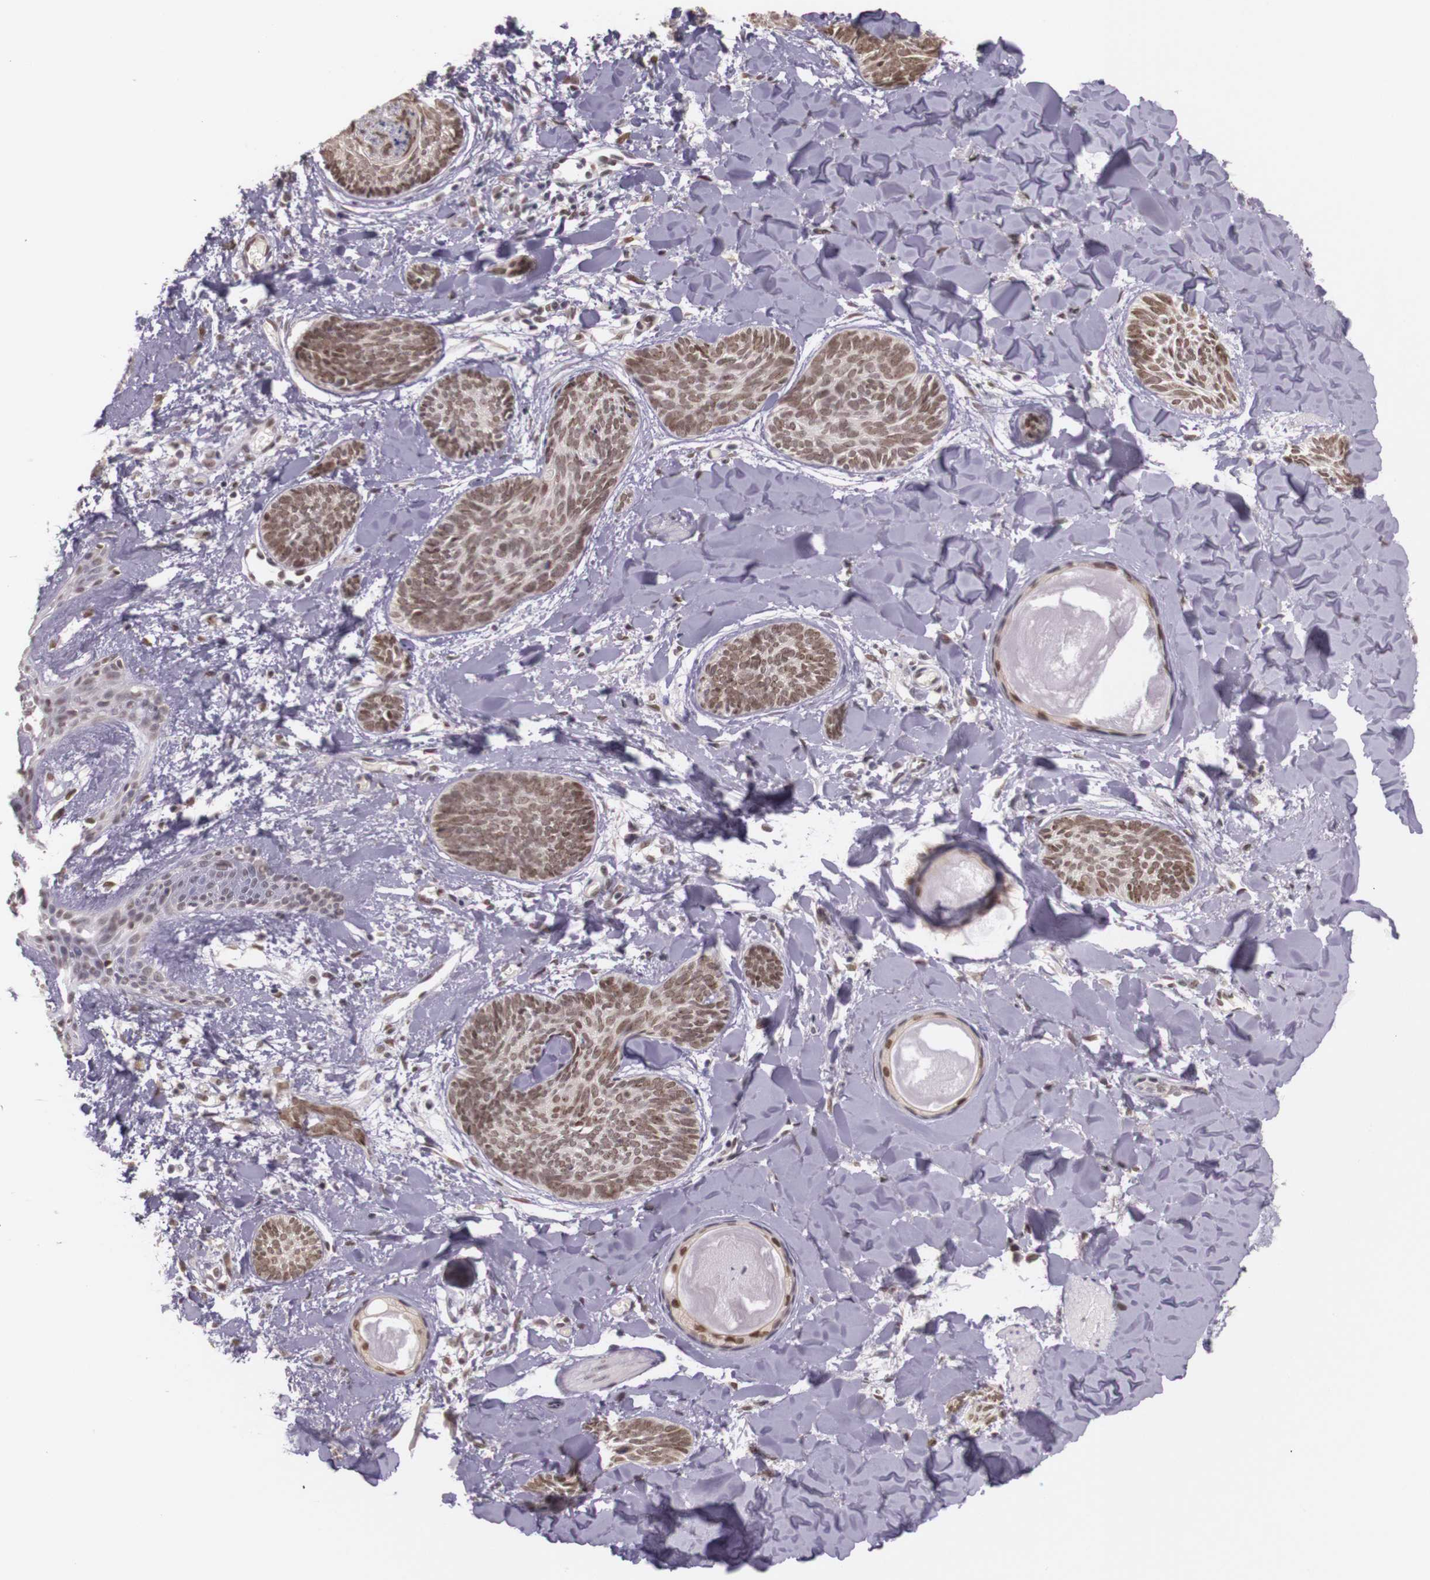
{"staining": {"intensity": "weak", "quantity": ">75%", "location": "nuclear"}, "tissue": "skin cancer", "cell_type": "Tumor cells", "image_type": "cancer", "snomed": [{"axis": "morphology", "description": "Basal cell carcinoma"}, {"axis": "topography", "description": "Skin"}], "caption": "The photomicrograph displays a brown stain indicating the presence of a protein in the nuclear of tumor cells in skin cancer (basal cell carcinoma).", "gene": "WDR13", "patient": {"sex": "female", "age": 81}}